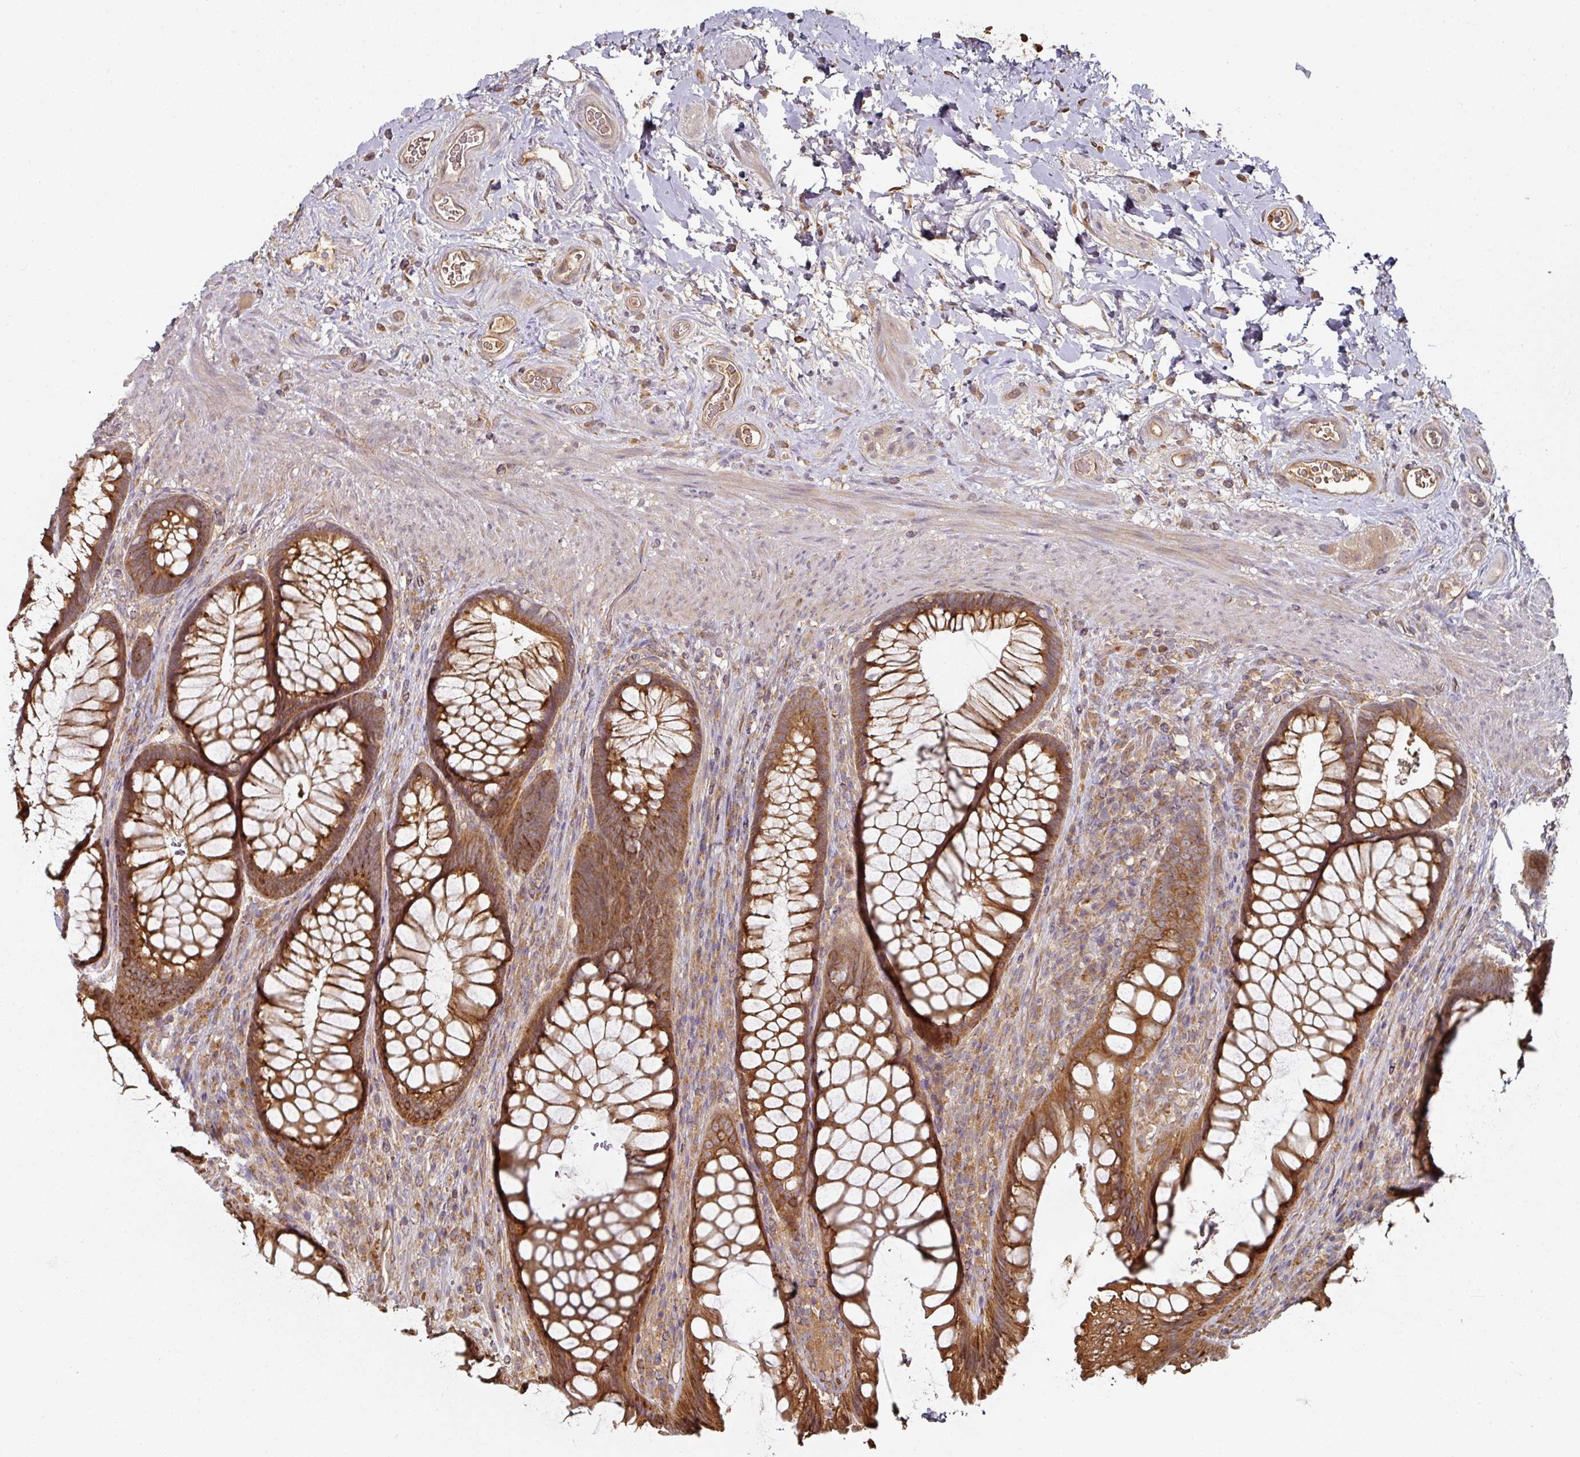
{"staining": {"intensity": "strong", "quantity": ">75%", "location": "nuclear"}, "tissue": "rectum", "cell_type": "Glandular cells", "image_type": "normal", "snomed": [{"axis": "morphology", "description": "Normal tissue, NOS"}, {"axis": "topography", "description": "Rectum"}], "caption": "High-power microscopy captured an immunohistochemistry (IHC) image of benign rectum, revealing strong nuclear staining in approximately >75% of glandular cells. The staining was performed using DAB, with brown indicating positive protein expression. Nuclei are stained blue with hematoxylin.", "gene": "CEP95", "patient": {"sex": "male", "age": 53}}